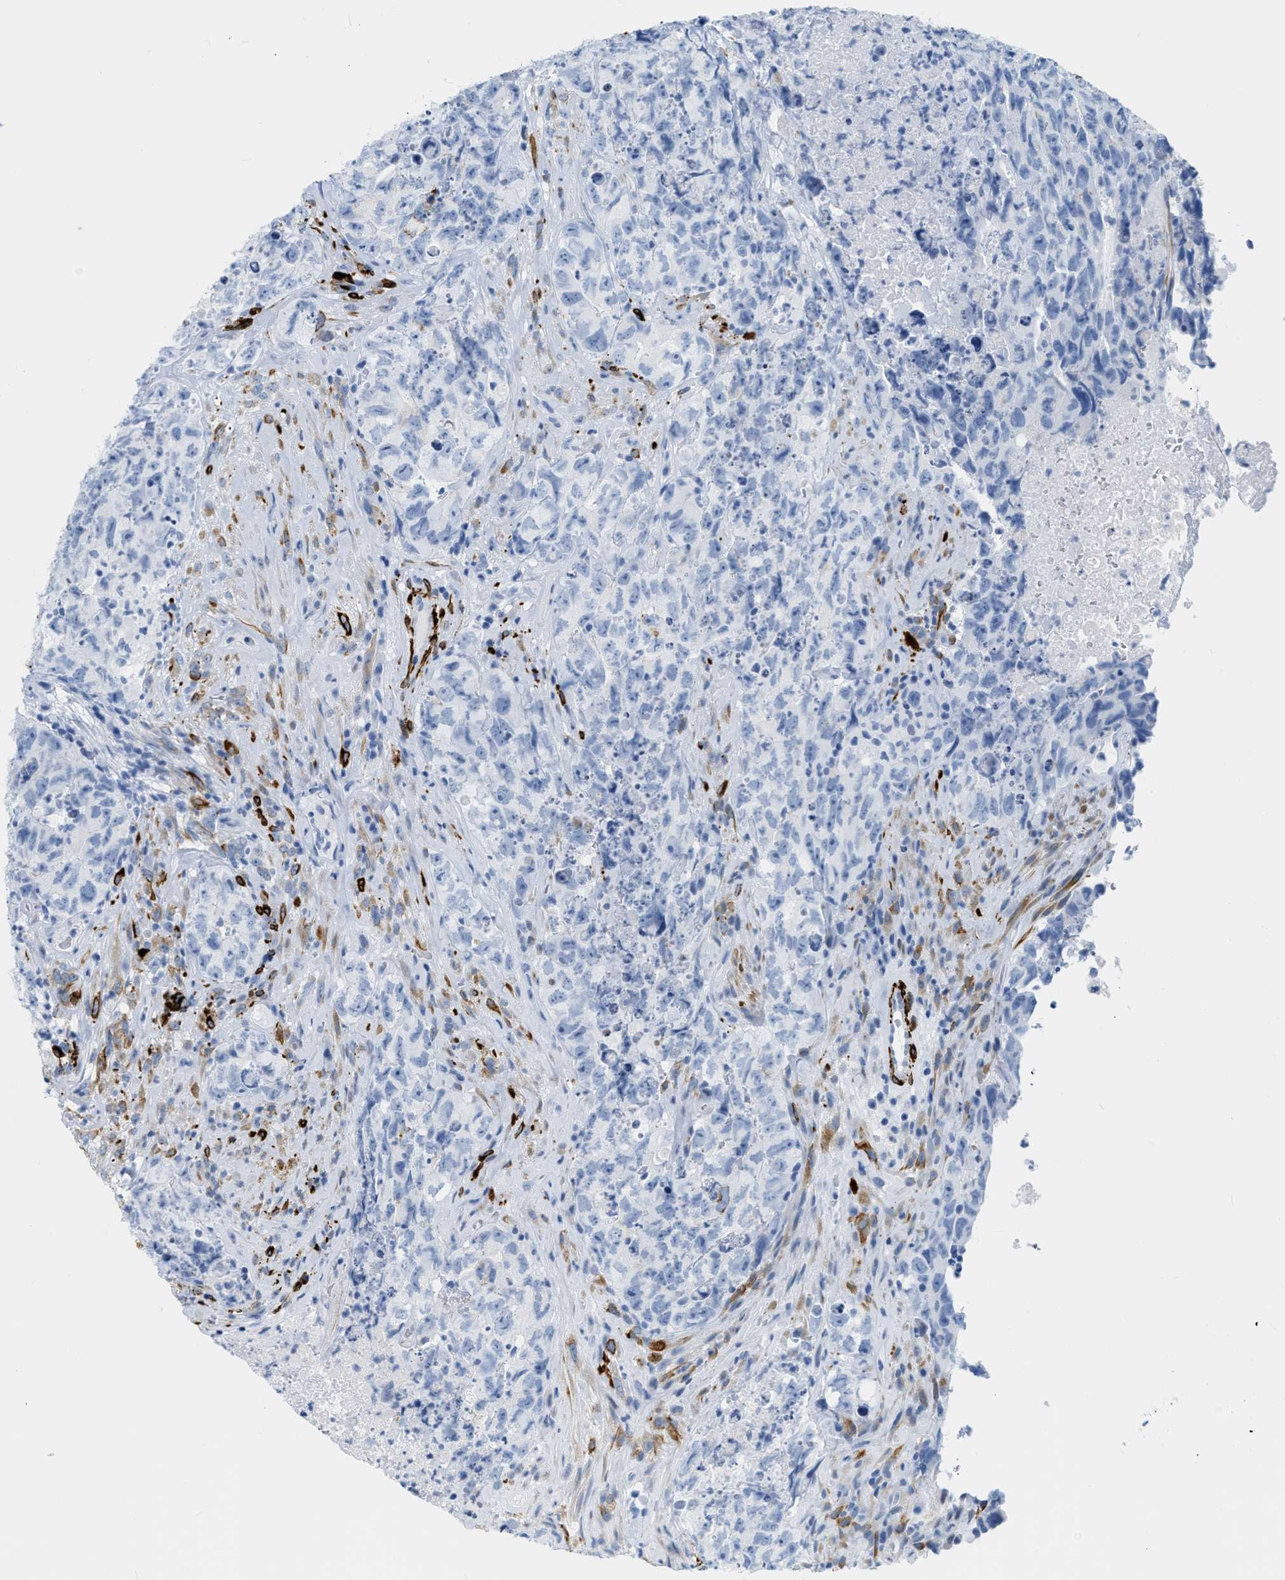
{"staining": {"intensity": "negative", "quantity": "none", "location": "none"}, "tissue": "testis cancer", "cell_type": "Tumor cells", "image_type": "cancer", "snomed": [{"axis": "morphology", "description": "Carcinoma, Embryonal, NOS"}, {"axis": "topography", "description": "Testis"}], "caption": "Immunohistochemical staining of embryonal carcinoma (testis) demonstrates no significant expression in tumor cells.", "gene": "DES", "patient": {"sex": "male", "age": 32}}